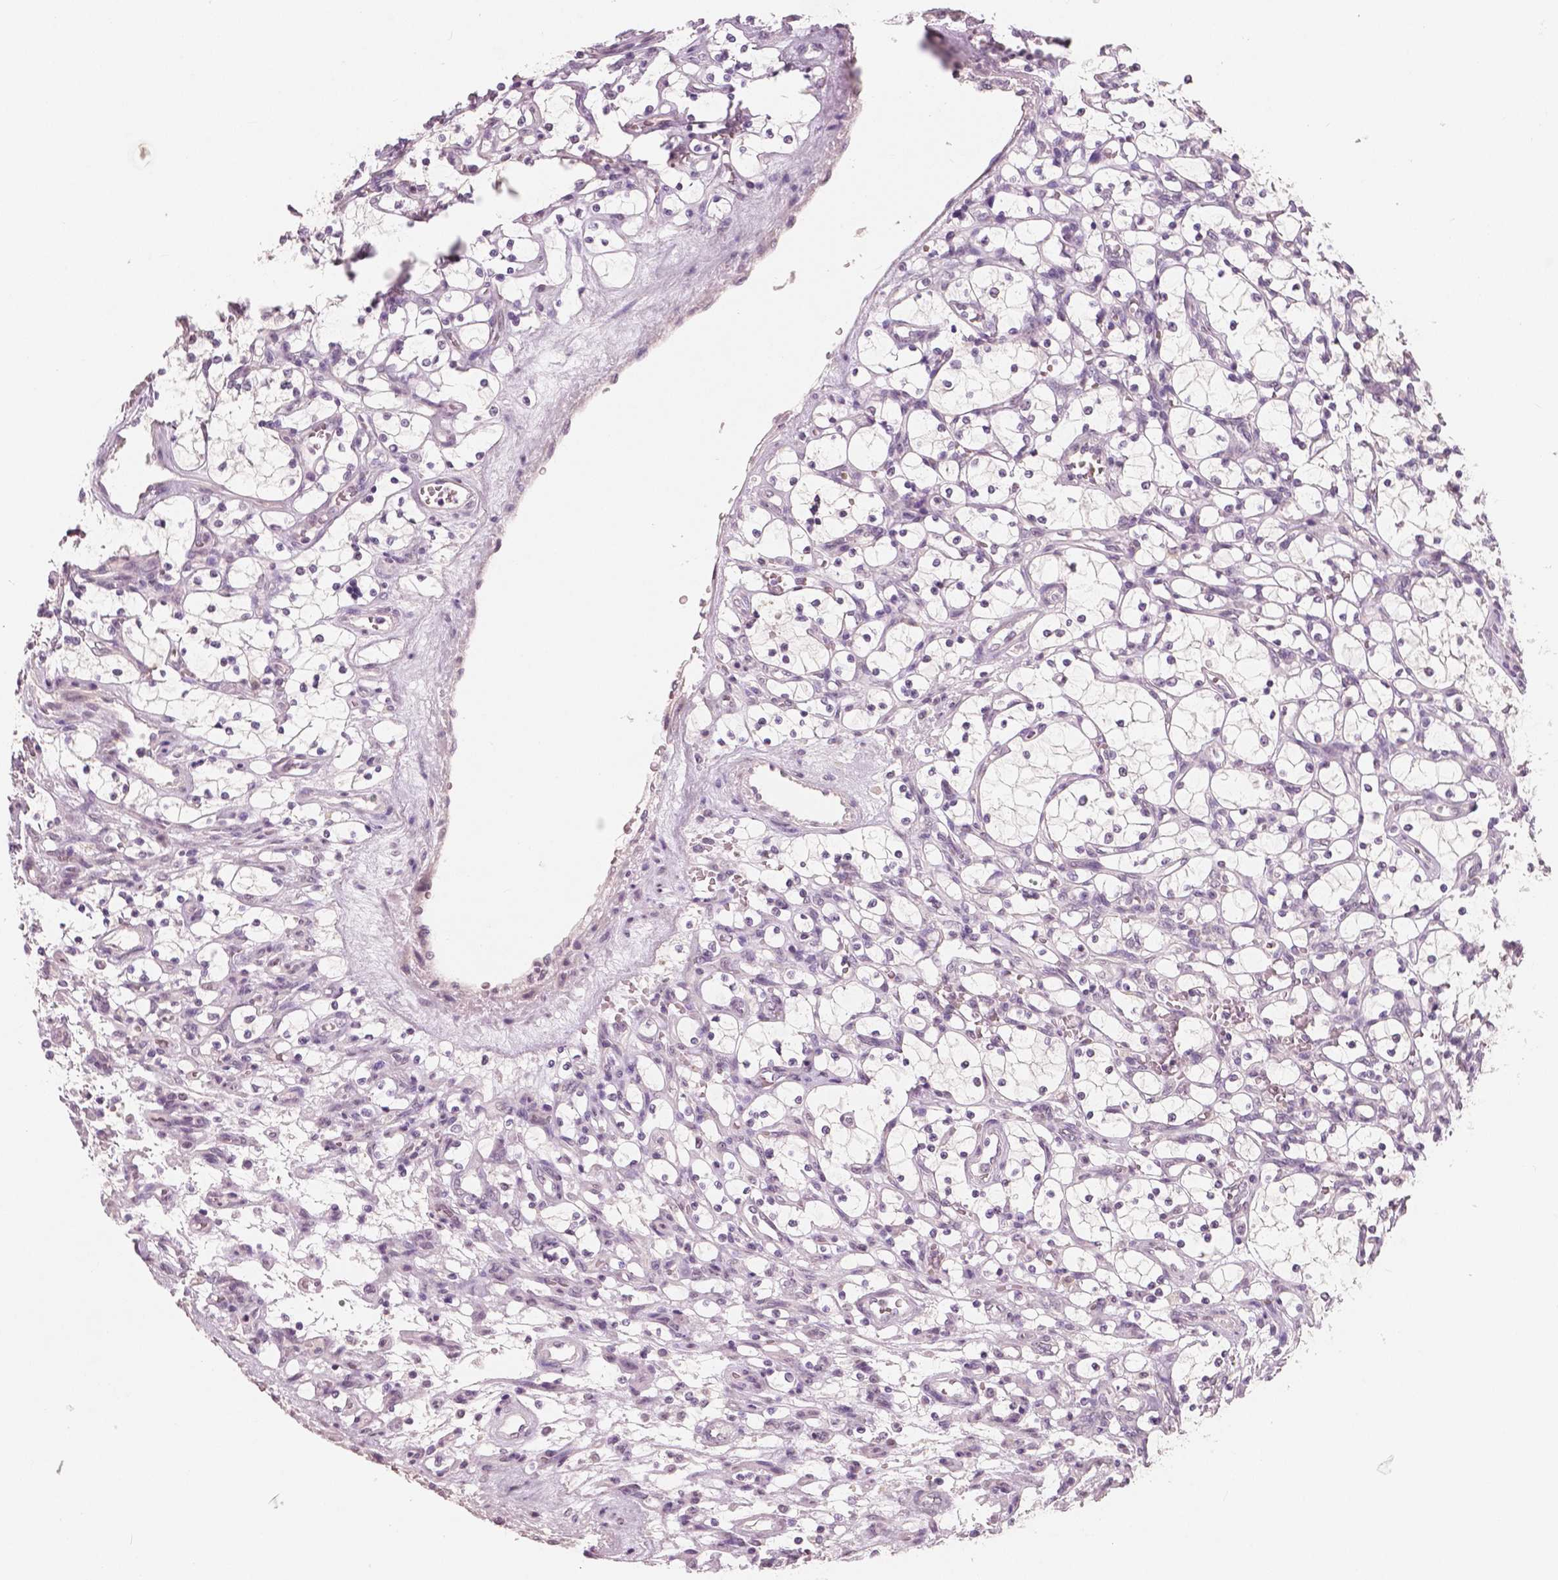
{"staining": {"intensity": "negative", "quantity": "none", "location": "none"}, "tissue": "renal cancer", "cell_type": "Tumor cells", "image_type": "cancer", "snomed": [{"axis": "morphology", "description": "Adenocarcinoma, NOS"}, {"axis": "topography", "description": "Kidney"}], "caption": "This is an immunohistochemistry (IHC) photomicrograph of renal cancer (adenocarcinoma). There is no expression in tumor cells.", "gene": "RNASE7", "patient": {"sex": "female", "age": 69}}